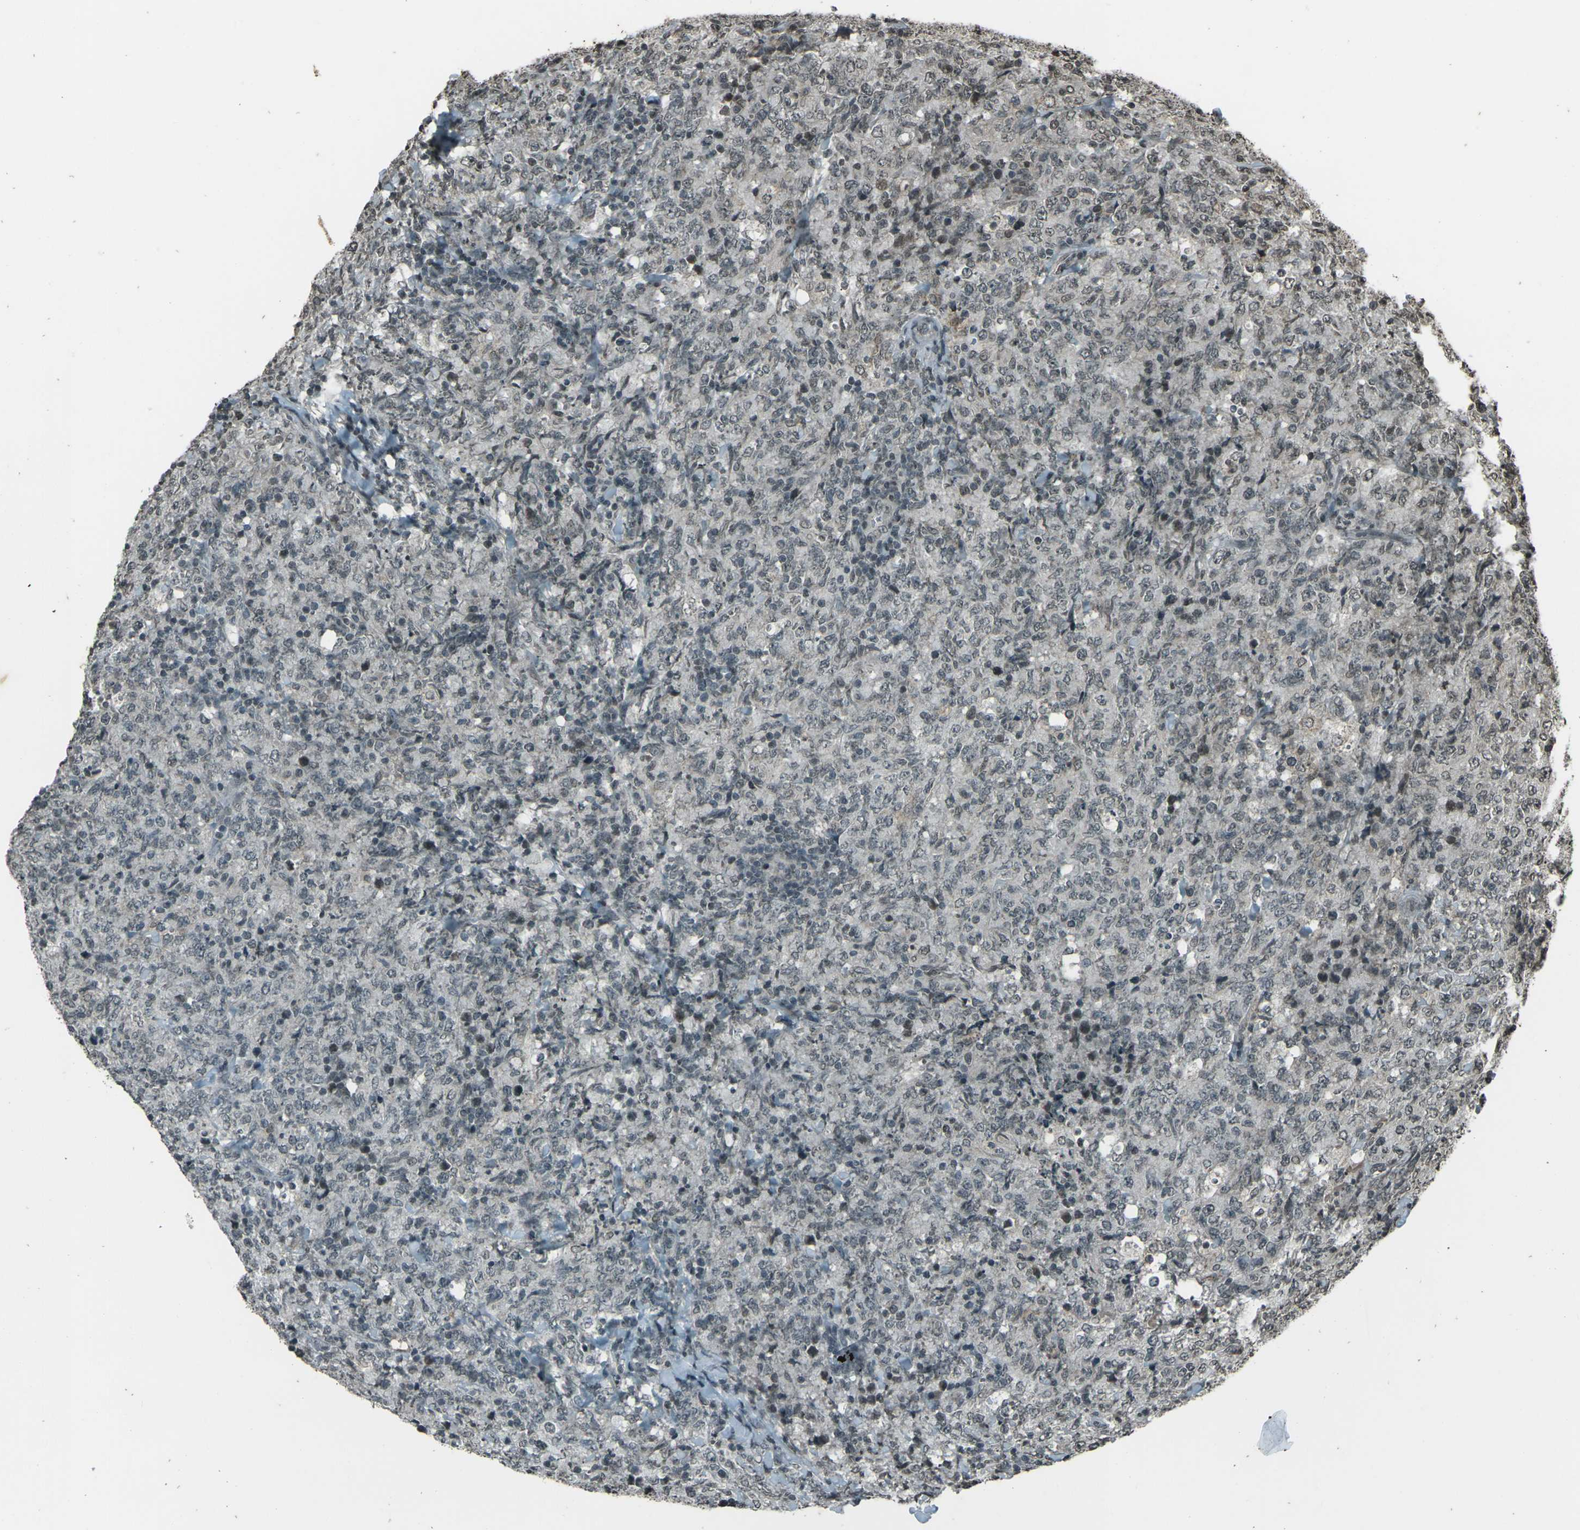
{"staining": {"intensity": "weak", "quantity": "<25%", "location": "nuclear"}, "tissue": "lymphoma", "cell_type": "Tumor cells", "image_type": "cancer", "snomed": [{"axis": "morphology", "description": "Malignant lymphoma, non-Hodgkin's type, High grade"}, {"axis": "topography", "description": "Tonsil"}], "caption": "IHC micrograph of neoplastic tissue: lymphoma stained with DAB (3,3'-diaminobenzidine) exhibits no significant protein expression in tumor cells. The staining was performed using DAB (3,3'-diaminobenzidine) to visualize the protein expression in brown, while the nuclei were stained in blue with hematoxylin (Magnification: 20x).", "gene": "PRPF8", "patient": {"sex": "female", "age": 36}}